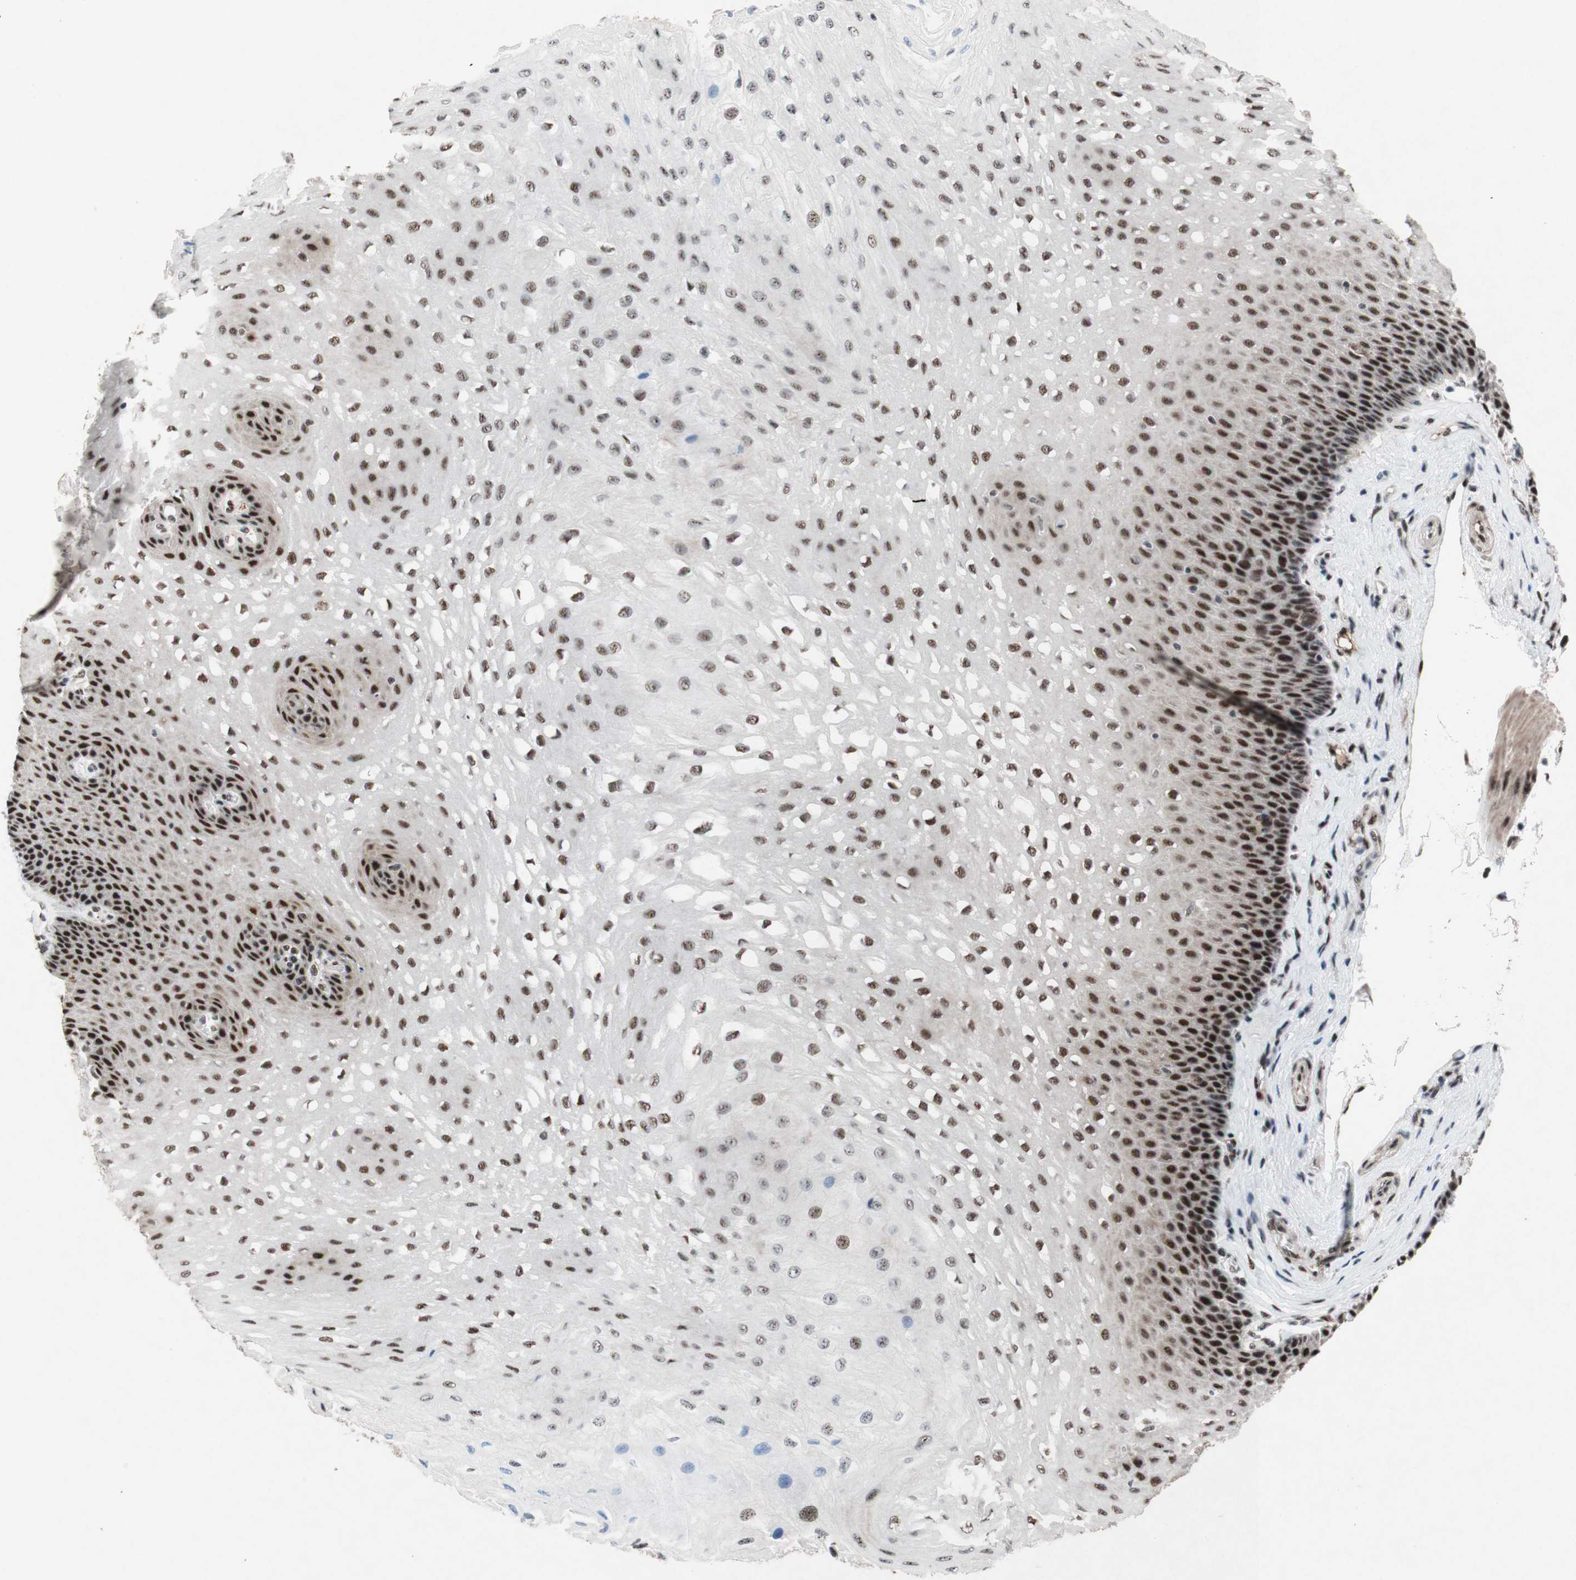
{"staining": {"intensity": "strong", "quantity": ">75%", "location": "nuclear"}, "tissue": "esophagus", "cell_type": "Squamous epithelial cells", "image_type": "normal", "snomed": [{"axis": "morphology", "description": "Normal tissue, NOS"}, {"axis": "topography", "description": "Esophagus"}], "caption": "A histopathology image of human esophagus stained for a protein displays strong nuclear brown staining in squamous epithelial cells. (Stains: DAB in brown, nuclei in blue, Microscopy: brightfield microscopy at high magnification).", "gene": "TLE1", "patient": {"sex": "female", "age": 72}}